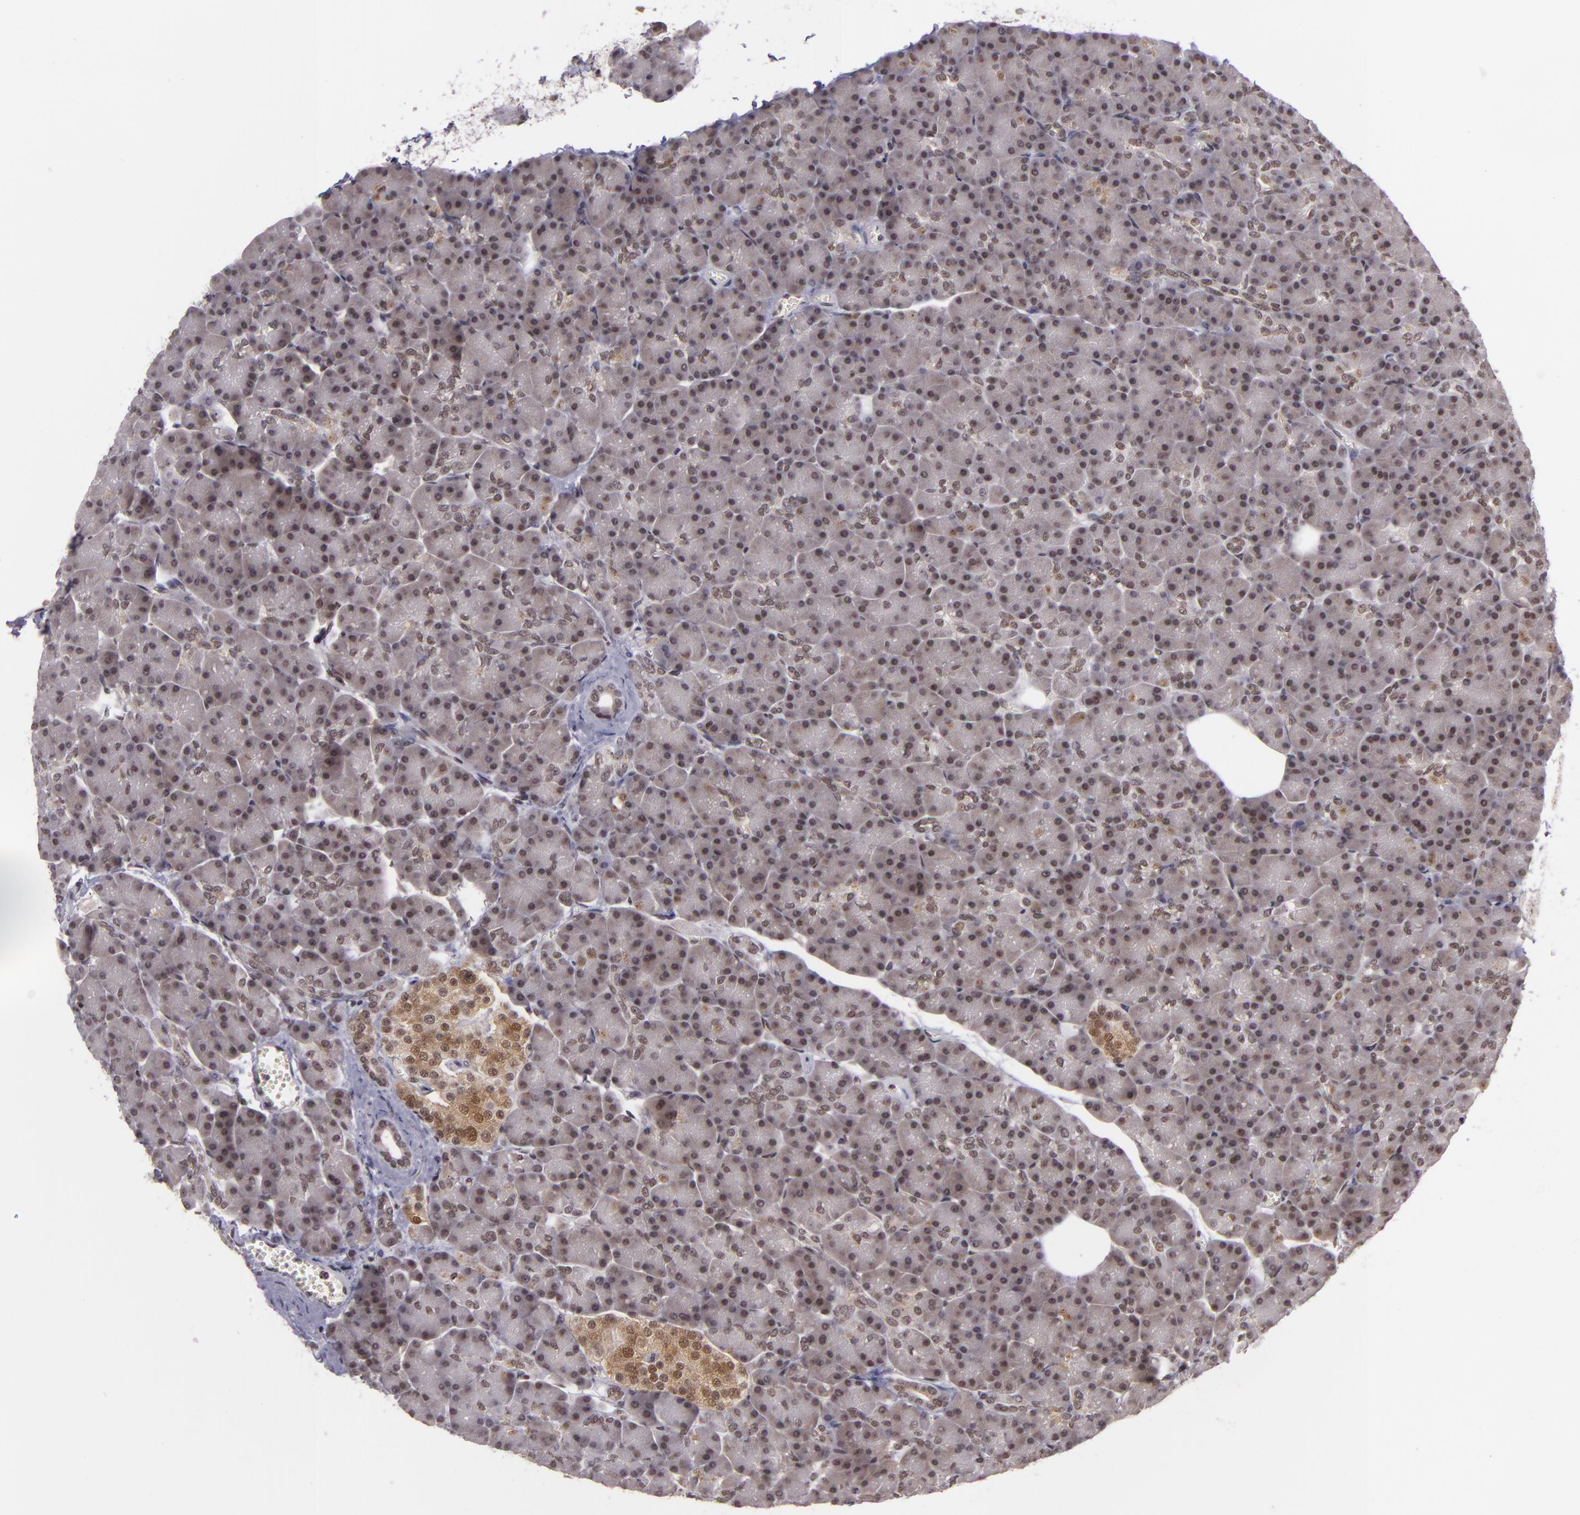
{"staining": {"intensity": "weak", "quantity": "25%-75%", "location": "cytoplasmic/membranous,nuclear"}, "tissue": "pancreas", "cell_type": "Exocrine glandular cells", "image_type": "normal", "snomed": [{"axis": "morphology", "description": "Normal tissue, NOS"}, {"axis": "topography", "description": "Pancreas"}], "caption": "A photomicrograph of pancreas stained for a protein shows weak cytoplasmic/membranous,nuclear brown staining in exocrine glandular cells.", "gene": "ZFX", "patient": {"sex": "female", "age": 43}}